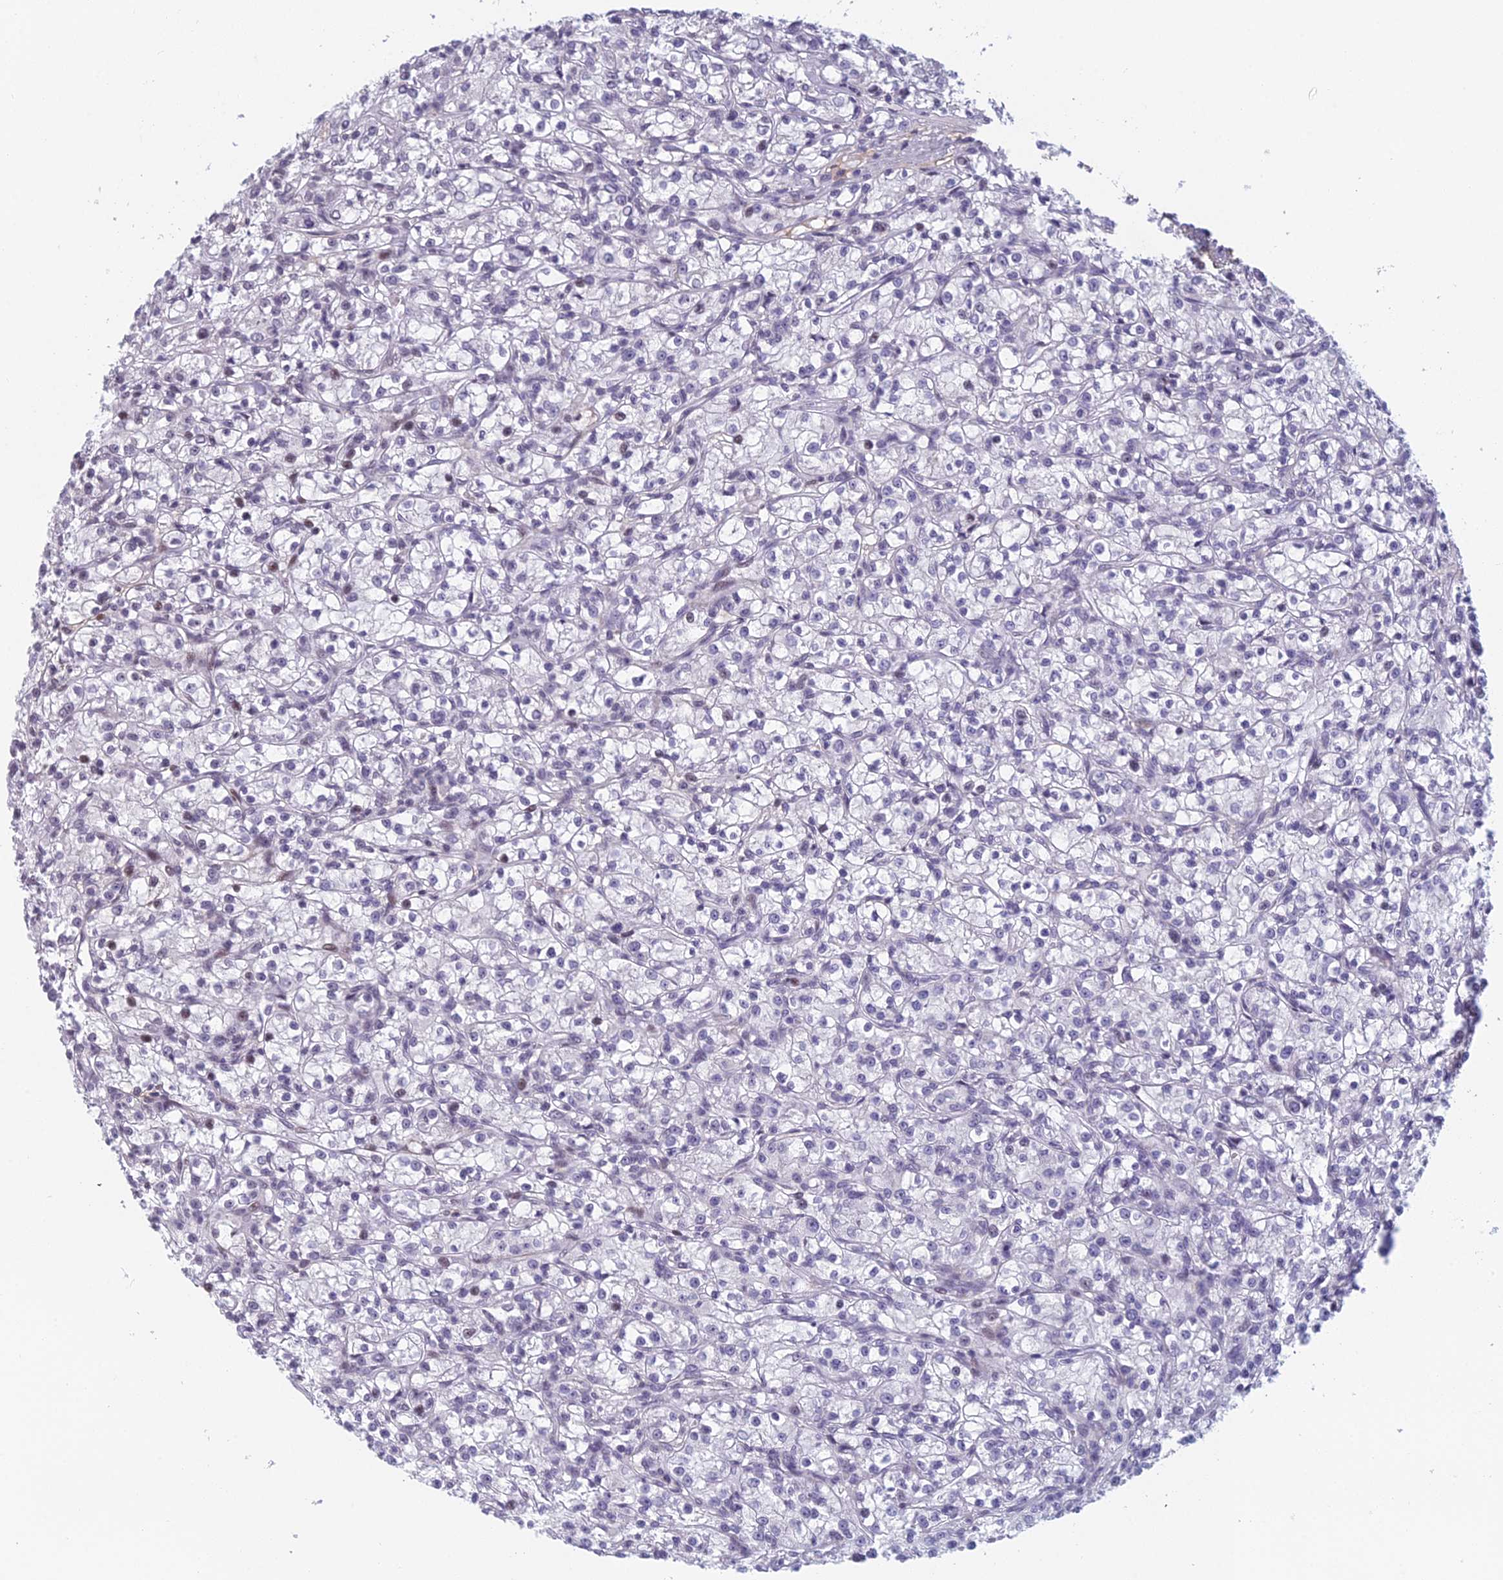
{"staining": {"intensity": "negative", "quantity": "none", "location": "none"}, "tissue": "renal cancer", "cell_type": "Tumor cells", "image_type": "cancer", "snomed": [{"axis": "morphology", "description": "Adenocarcinoma, NOS"}, {"axis": "topography", "description": "Kidney"}], "caption": "Immunohistochemistry (IHC) image of neoplastic tissue: human renal cancer stained with DAB (3,3'-diaminobenzidine) exhibits no significant protein positivity in tumor cells.", "gene": "RGS17", "patient": {"sex": "female", "age": 59}}